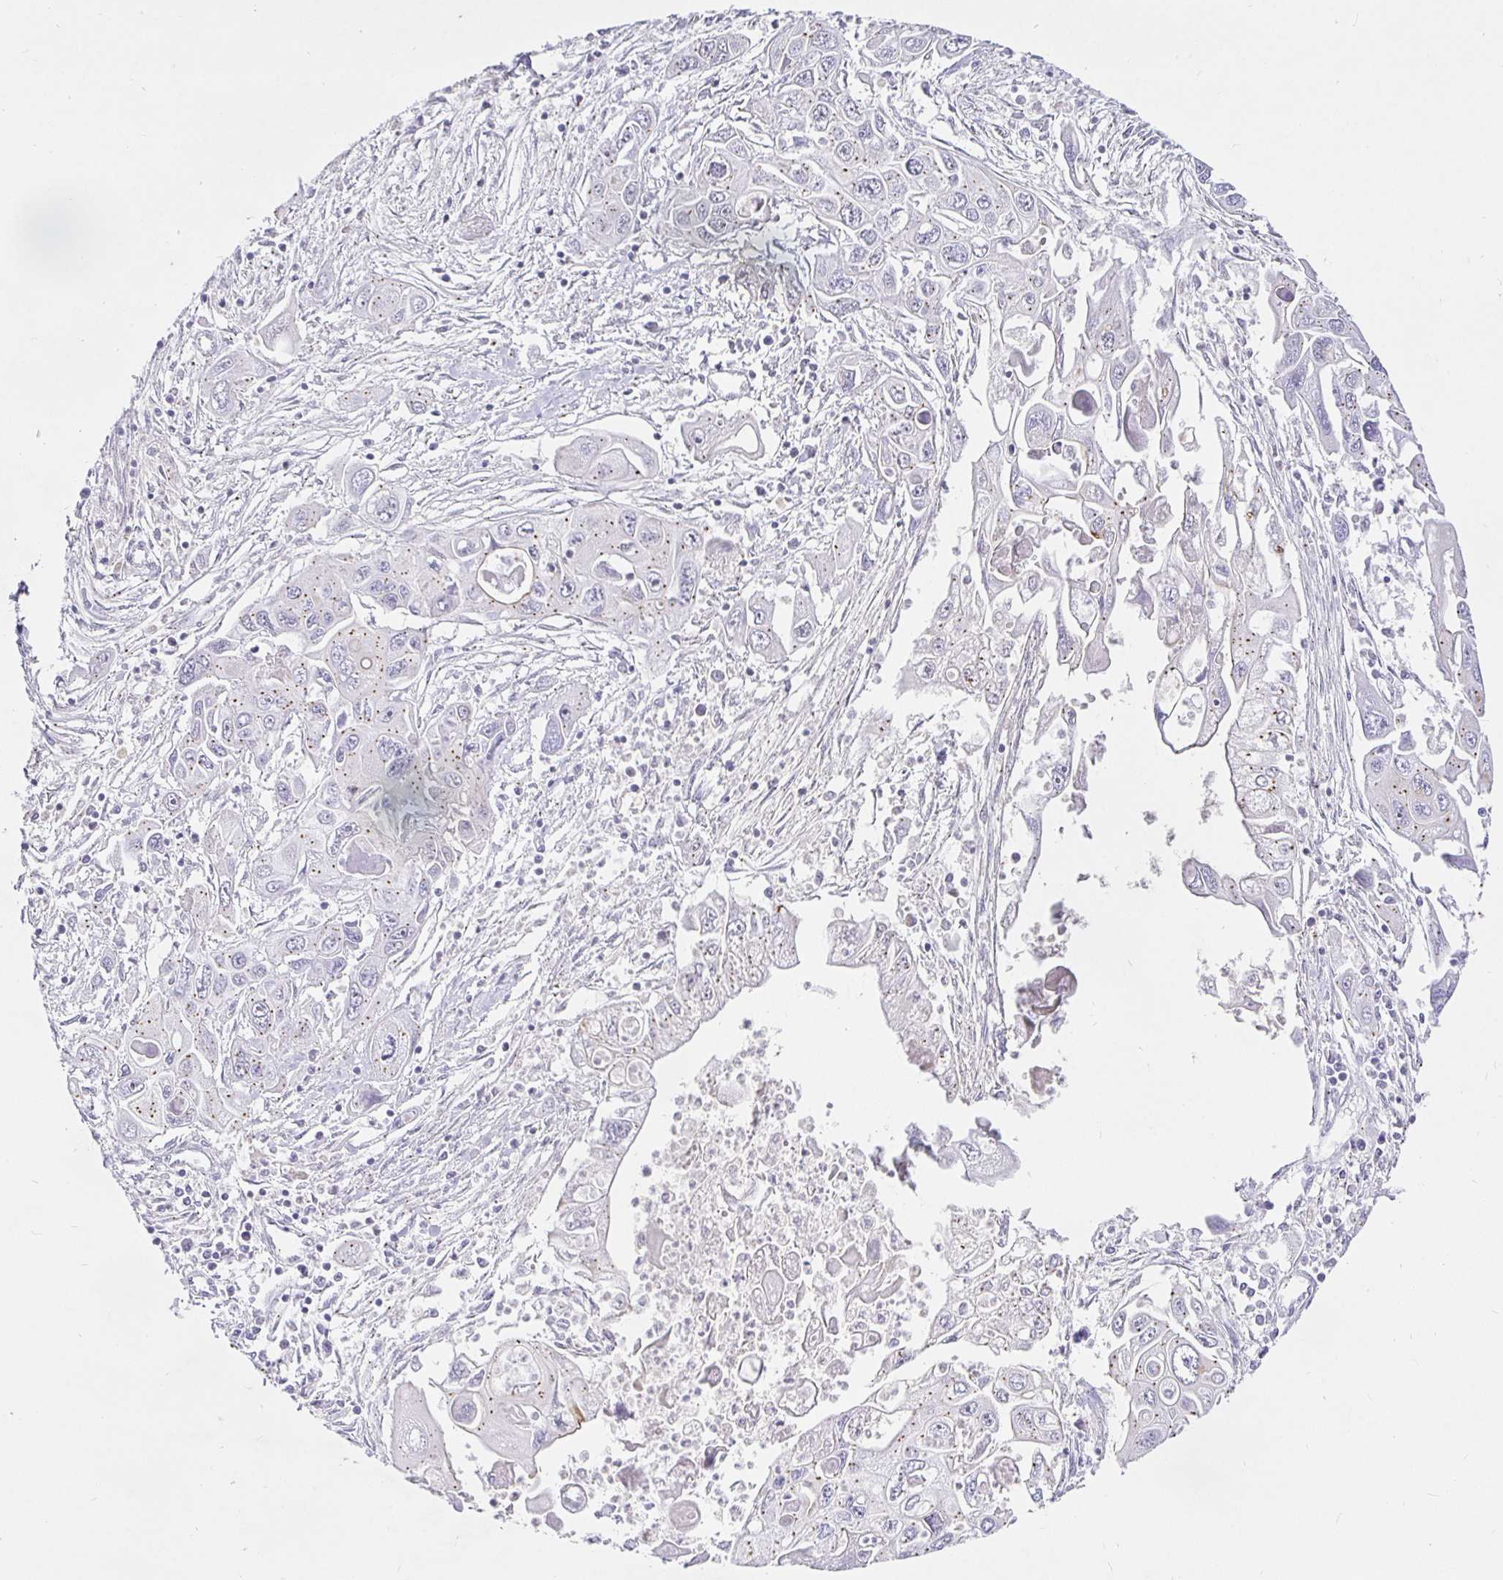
{"staining": {"intensity": "negative", "quantity": "none", "location": "none"}, "tissue": "pancreatic cancer", "cell_type": "Tumor cells", "image_type": "cancer", "snomed": [{"axis": "morphology", "description": "Adenocarcinoma, NOS"}, {"axis": "topography", "description": "Pancreas"}], "caption": "IHC histopathology image of neoplastic tissue: pancreatic cancer stained with DAB (3,3'-diaminobenzidine) reveals no significant protein staining in tumor cells. (DAB (3,3'-diaminobenzidine) IHC, high magnification).", "gene": "EZHIP", "patient": {"sex": "male", "age": 70}}